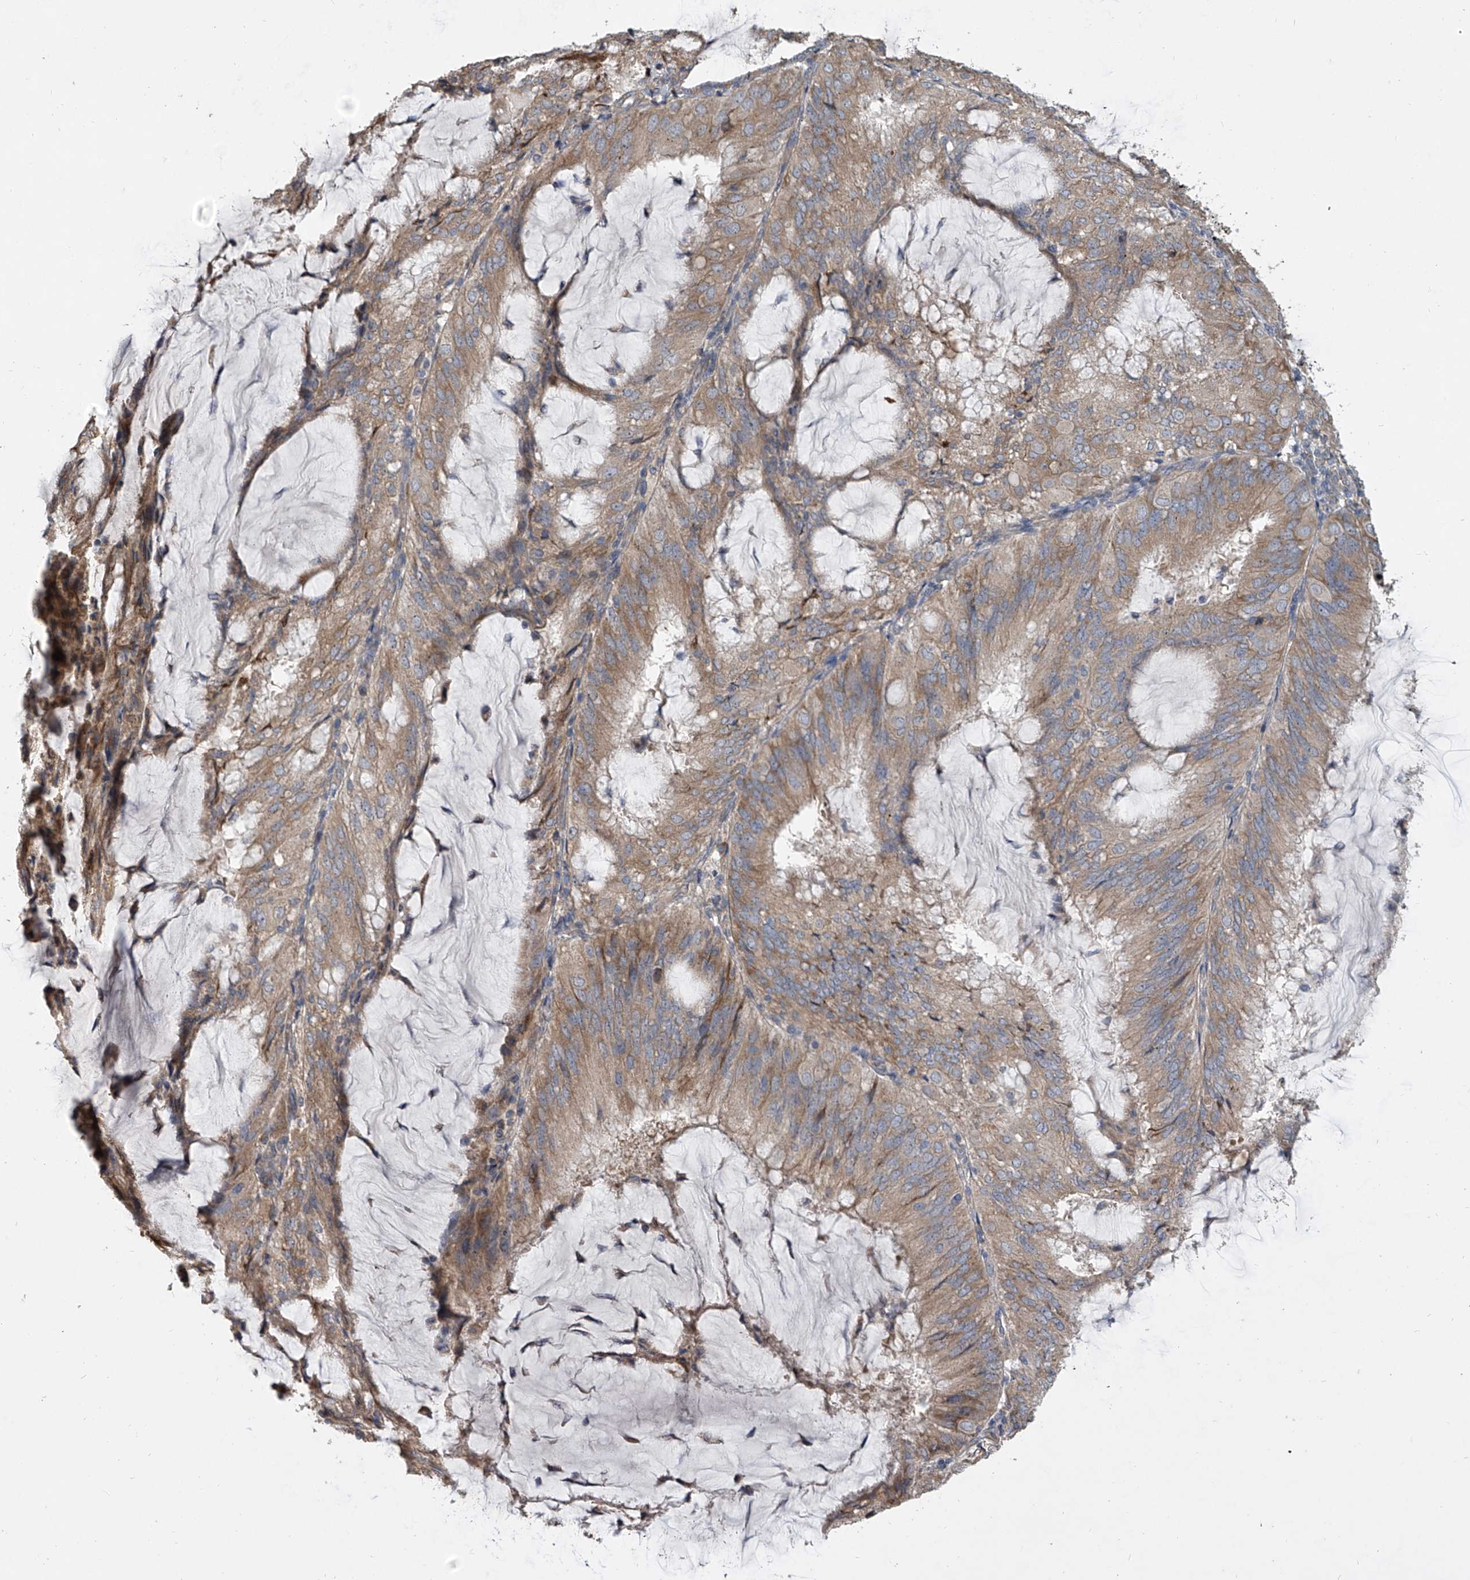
{"staining": {"intensity": "moderate", "quantity": ">75%", "location": "cytoplasmic/membranous"}, "tissue": "endometrial cancer", "cell_type": "Tumor cells", "image_type": "cancer", "snomed": [{"axis": "morphology", "description": "Adenocarcinoma, NOS"}, {"axis": "topography", "description": "Endometrium"}], "caption": "Endometrial cancer stained with a brown dye exhibits moderate cytoplasmic/membranous positive staining in about >75% of tumor cells.", "gene": "DOCK9", "patient": {"sex": "female", "age": 81}}